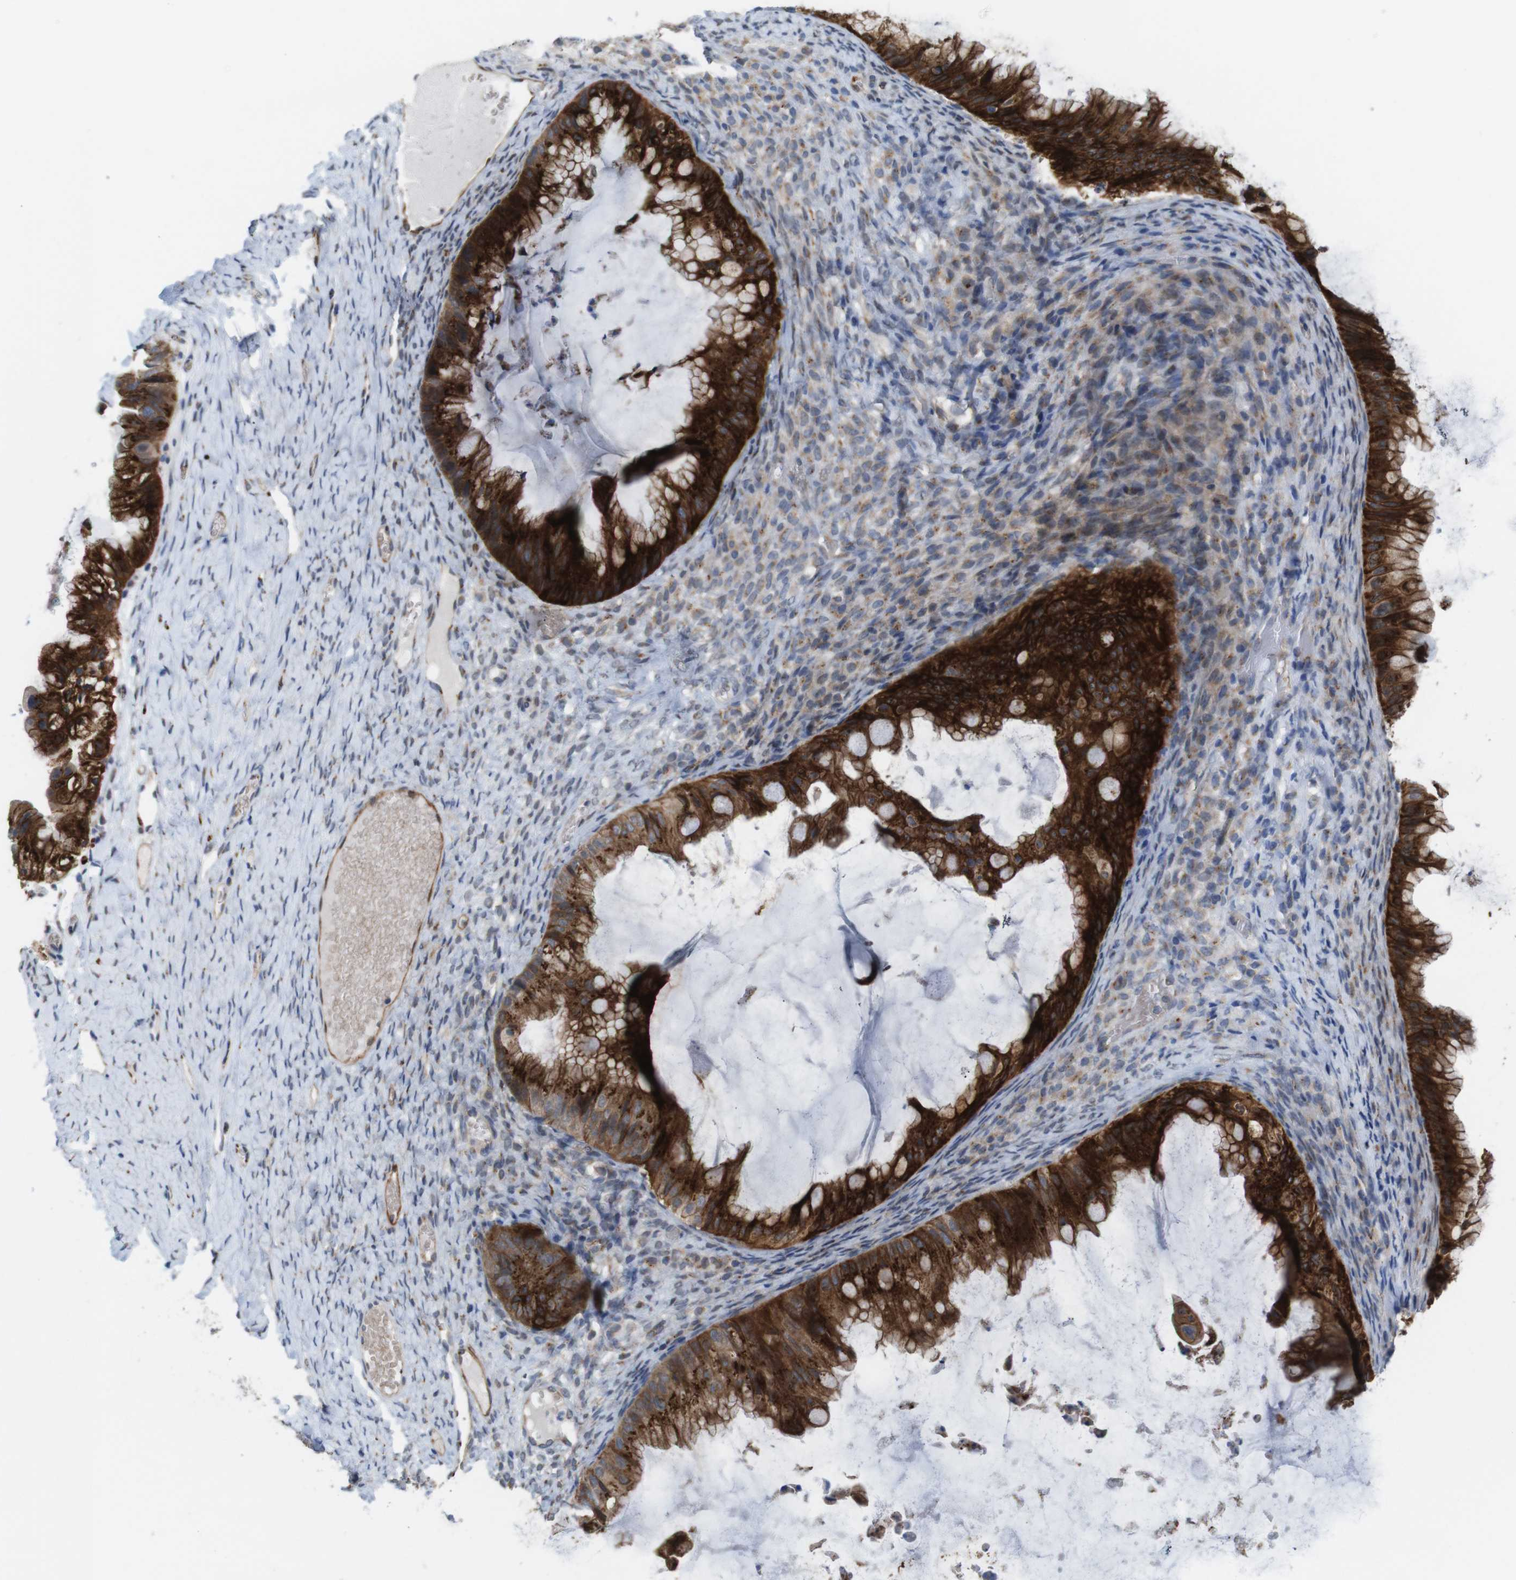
{"staining": {"intensity": "strong", "quantity": ">75%", "location": "cytoplasmic/membranous"}, "tissue": "ovarian cancer", "cell_type": "Tumor cells", "image_type": "cancer", "snomed": [{"axis": "morphology", "description": "Cystadenocarcinoma, mucinous, NOS"}, {"axis": "topography", "description": "Ovary"}], "caption": "Protein analysis of ovarian cancer (mucinous cystadenocarcinoma) tissue shows strong cytoplasmic/membranous expression in approximately >75% of tumor cells.", "gene": "EFCAB14", "patient": {"sex": "female", "age": 61}}